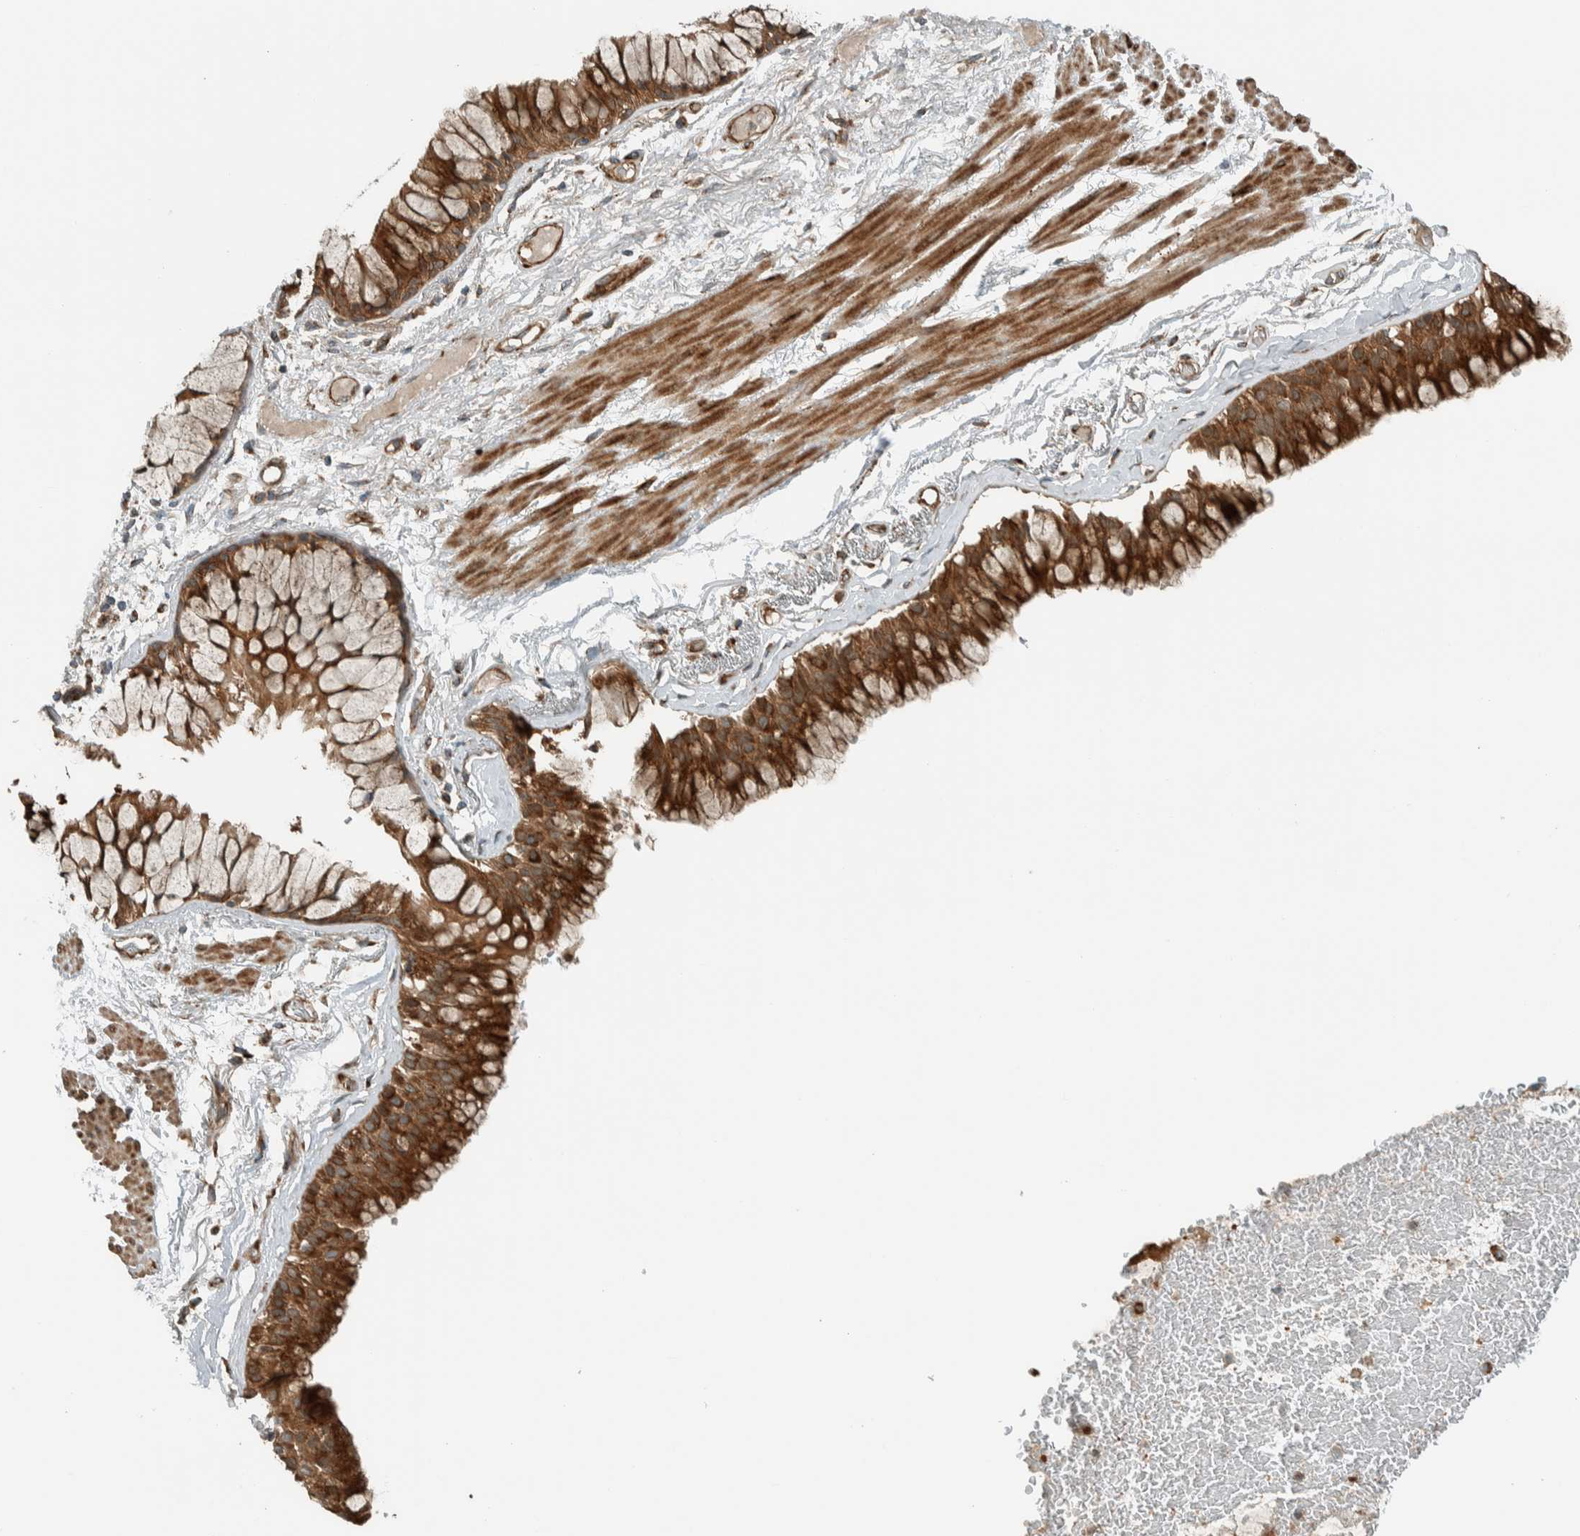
{"staining": {"intensity": "strong", "quantity": ">75%", "location": "cytoplasmic/membranous"}, "tissue": "bronchus", "cell_type": "Respiratory epithelial cells", "image_type": "normal", "snomed": [{"axis": "morphology", "description": "Normal tissue, NOS"}, {"axis": "topography", "description": "Bronchus"}], "caption": "The immunohistochemical stain highlights strong cytoplasmic/membranous expression in respiratory epithelial cells of benign bronchus.", "gene": "EXOC7", "patient": {"sex": "male", "age": 66}}